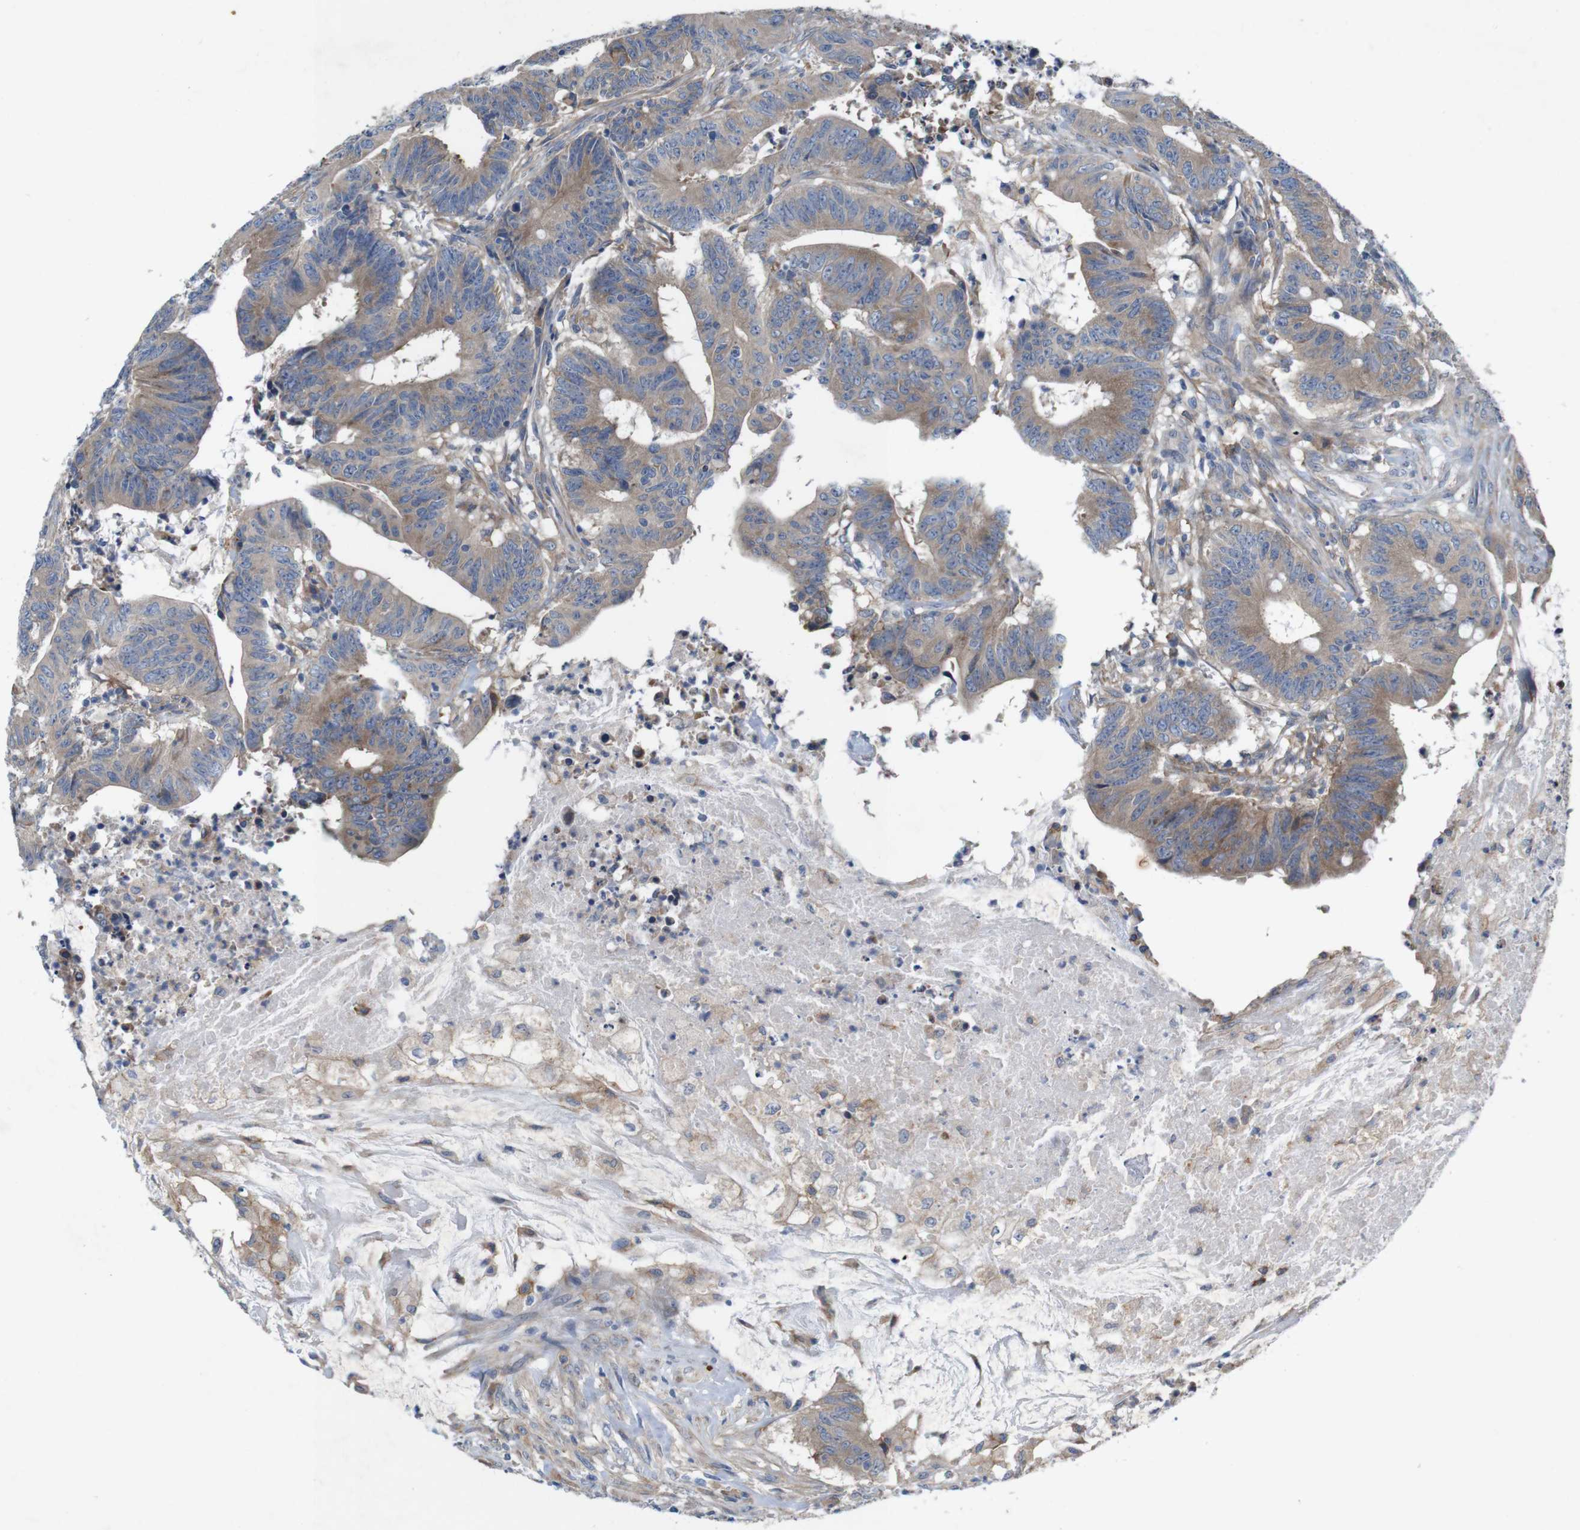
{"staining": {"intensity": "moderate", "quantity": ">75%", "location": "cytoplasmic/membranous"}, "tissue": "colorectal cancer", "cell_type": "Tumor cells", "image_type": "cancer", "snomed": [{"axis": "morphology", "description": "Adenocarcinoma, NOS"}, {"axis": "topography", "description": "Colon"}], "caption": "Human colorectal cancer stained with a brown dye reveals moderate cytoplasmic/membranous positive staining in approximately >75% of tumor cells.", "gene": "SIGLEC8", "patient": {"sex": "male", "age": 45}}